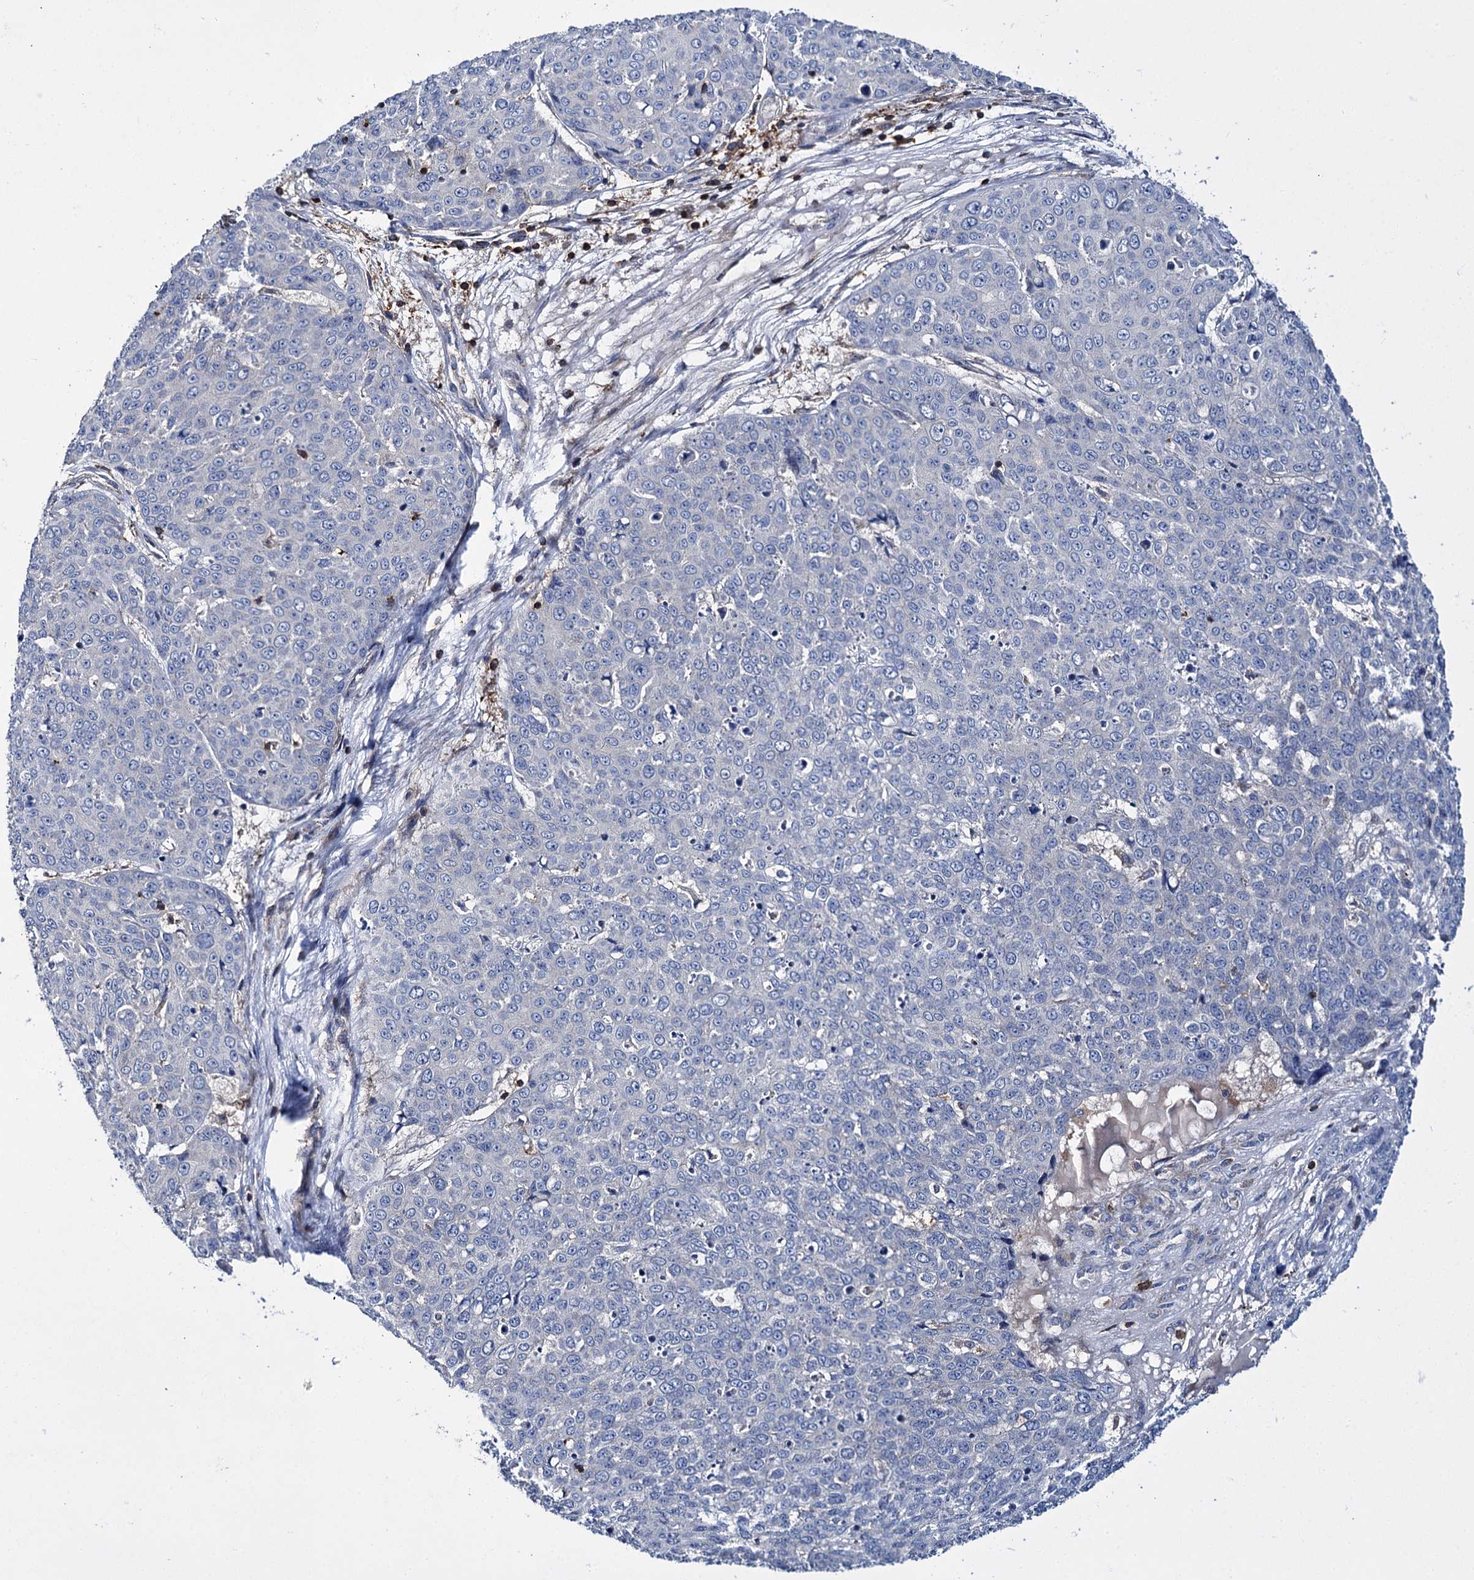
{"staining": {"intensity": "negative", "quantity": "none", "location": "none"}, "tissue": "skin cancer", "cell_type": "Tumor cells", "image_type": "cancer", "snomed": [{"axis": "morphology", "description": "Squamous cell carcinoma, NOS"}, {"axis": "topography", "description": "Skin"}], "caption": "Tumor cells show no significant protein positivity in skin cancer (squamous cell carcinoma).", "gene": "UBASH3B", "patient": {"sex": "male", "age": 71}}